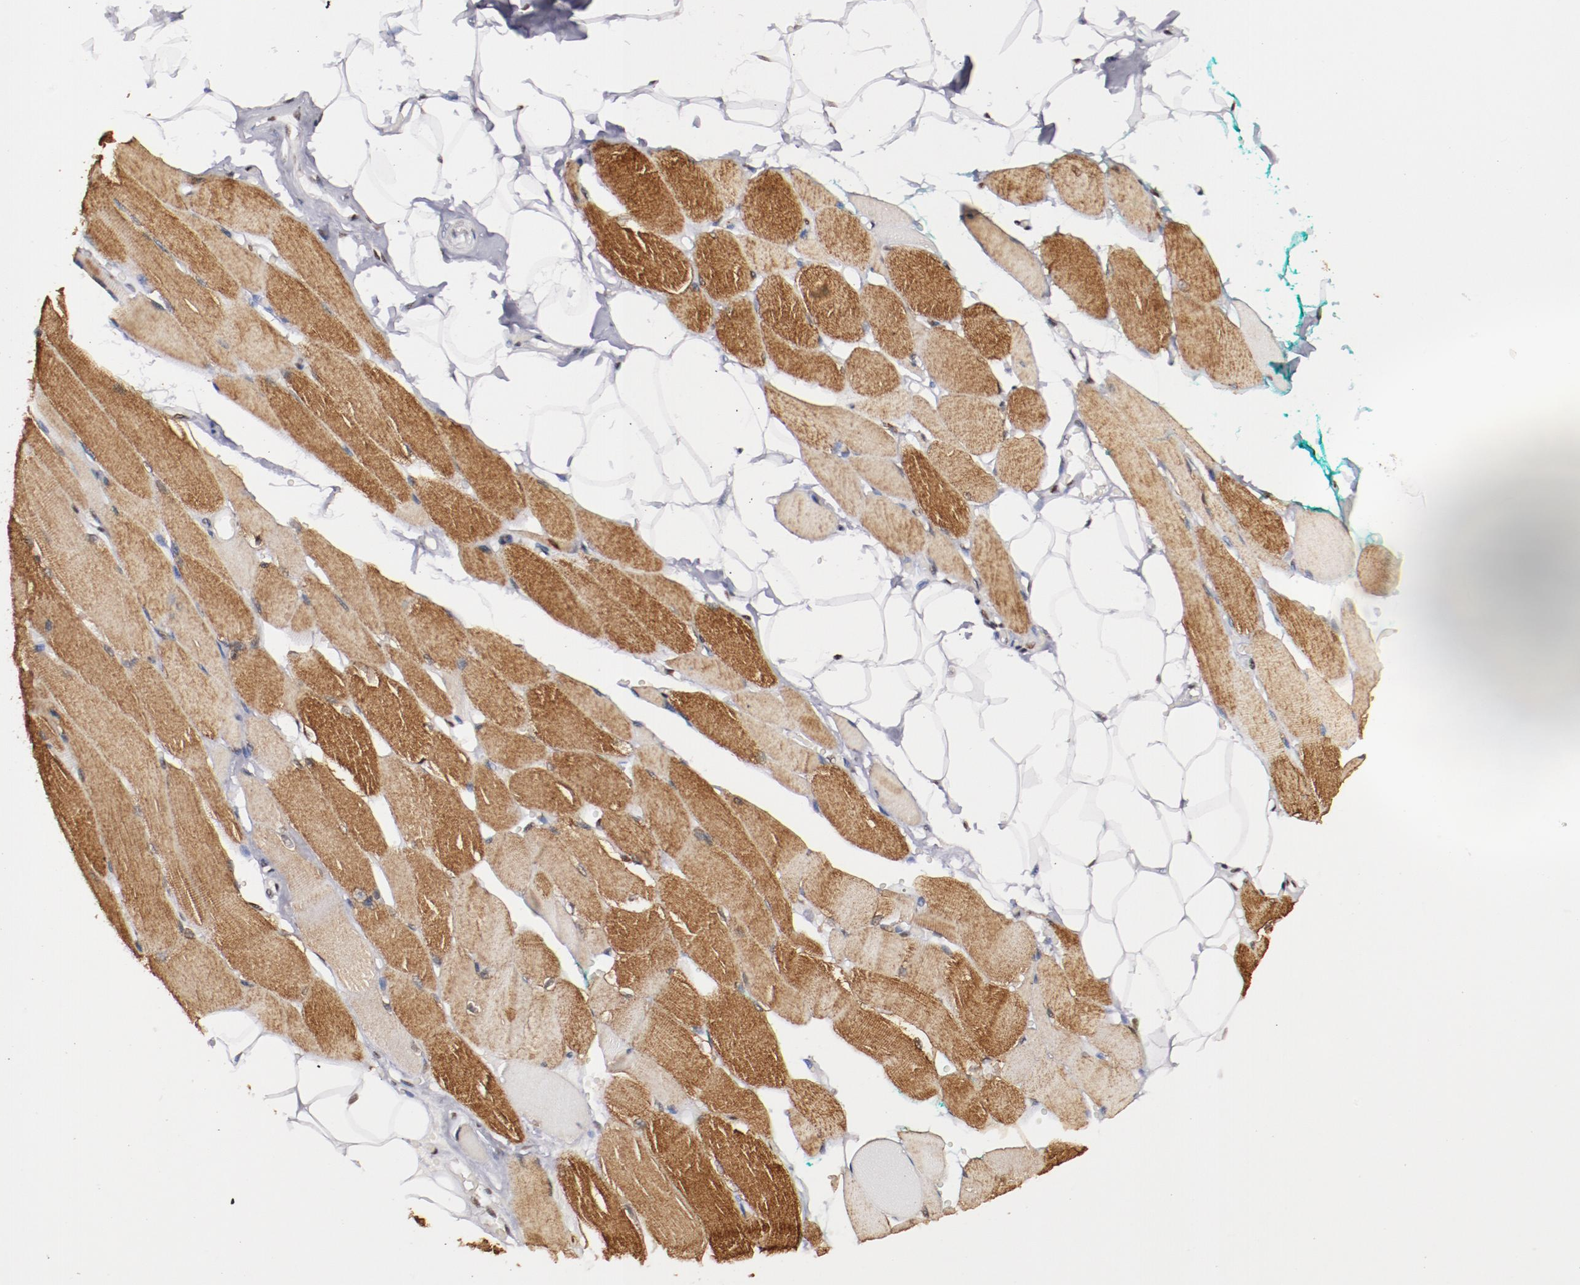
{"staining": {"intensity": "moderate", "quantity": ">75%", "location": "cytoplasmic/membranous"}, "tissue": "skeletal muscle", "cell_type": "Myocytes", "image_type": "normal", "snomed": [{"axis": "morphology", "description": "Normal tissue, NOS"}, {"axis": "topography", "description": "Skeletal muscle"}, {"axis": "topography", "description": "Peripheral nerve tissue"}], "caption": "The image shows staining of benign skeletal muscle, revealing moderate cytoplasmic/membranous protein expression (brown color) within myocytes.", "gene": "STAG2", "patient": {"sex": "female", "age": 84}}